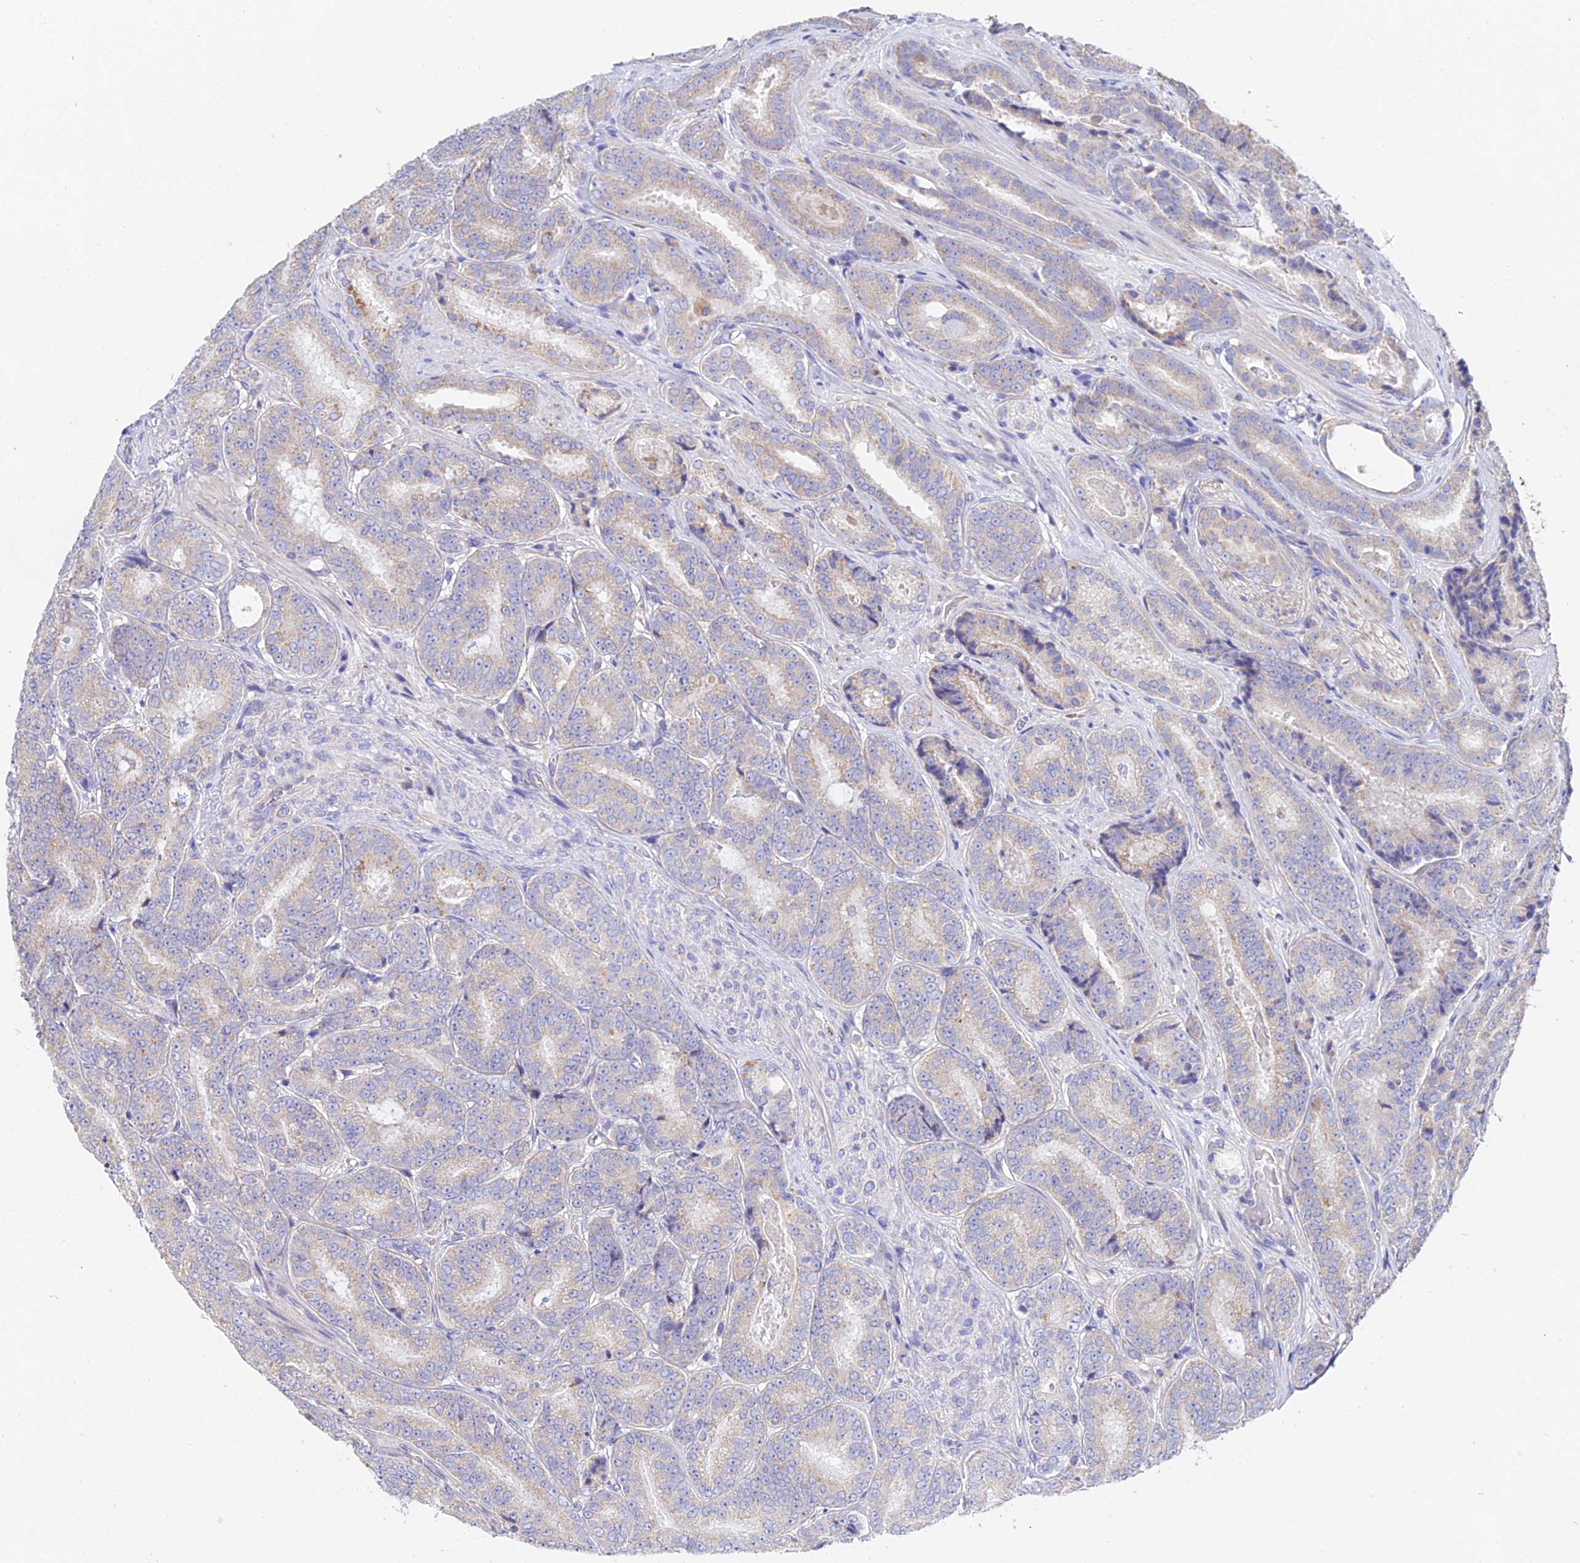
{"staining": {"intensity": "weak", "quantity": "<25%", "location": "cytoplasmic/membranous"}, "tissue": "prostate cancer", "cell_type": "Tumor cells", "image_type": "cancer", "snomed": [{"axis": "morphology", "description": "Adenocarcinoma, High grade"}, {"axis": "topography", "description": "Prostate"}], "caption": "IHC of human prostate cancer shows no positivity in tumor cells.", "gene": "PPP2R2C", "patient": {"sex": "male", "age": 72}}